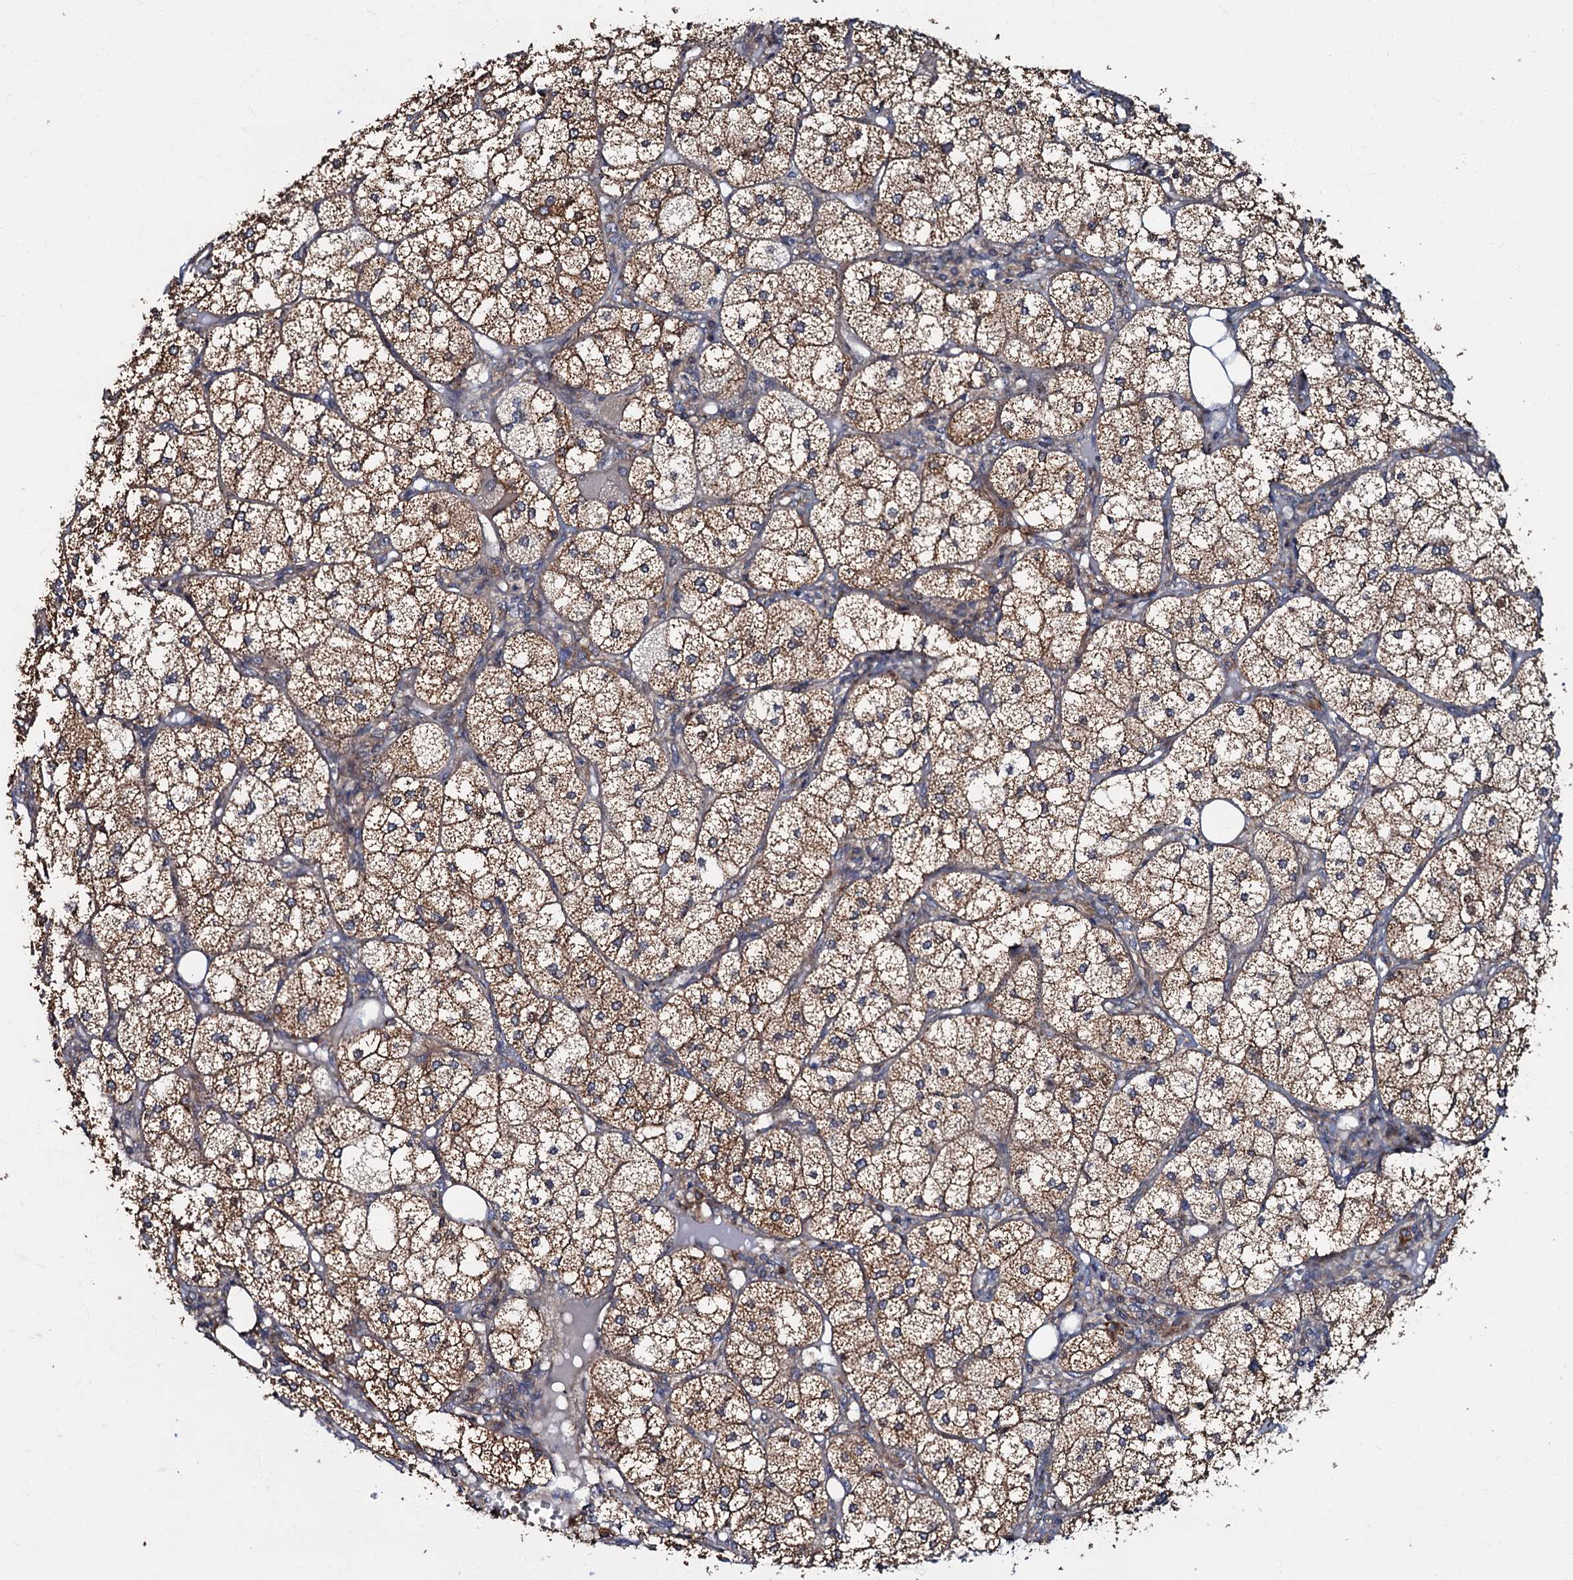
{"staining": {"intensity": "strong", "quantity": ">75%", "location": "cytoplasmic/membranous"}, "tissue": "adrenal gland", "cell_type": "Glandular cells", "image_type": "normal", "snomed": [{"axis": "morphology", "description": "Normal tissue, NOS"}, {"axis": "topography", "description": "Adrenal gland"}], "caption": "The photomicrograph reveals staining of unremarkable adrenal gland, revealing strong cytoplasmic/membranous protein staining (brown color) within glandular cells.", "gene": "OSBP", "patient": {"sex": "female", "age": 61}}